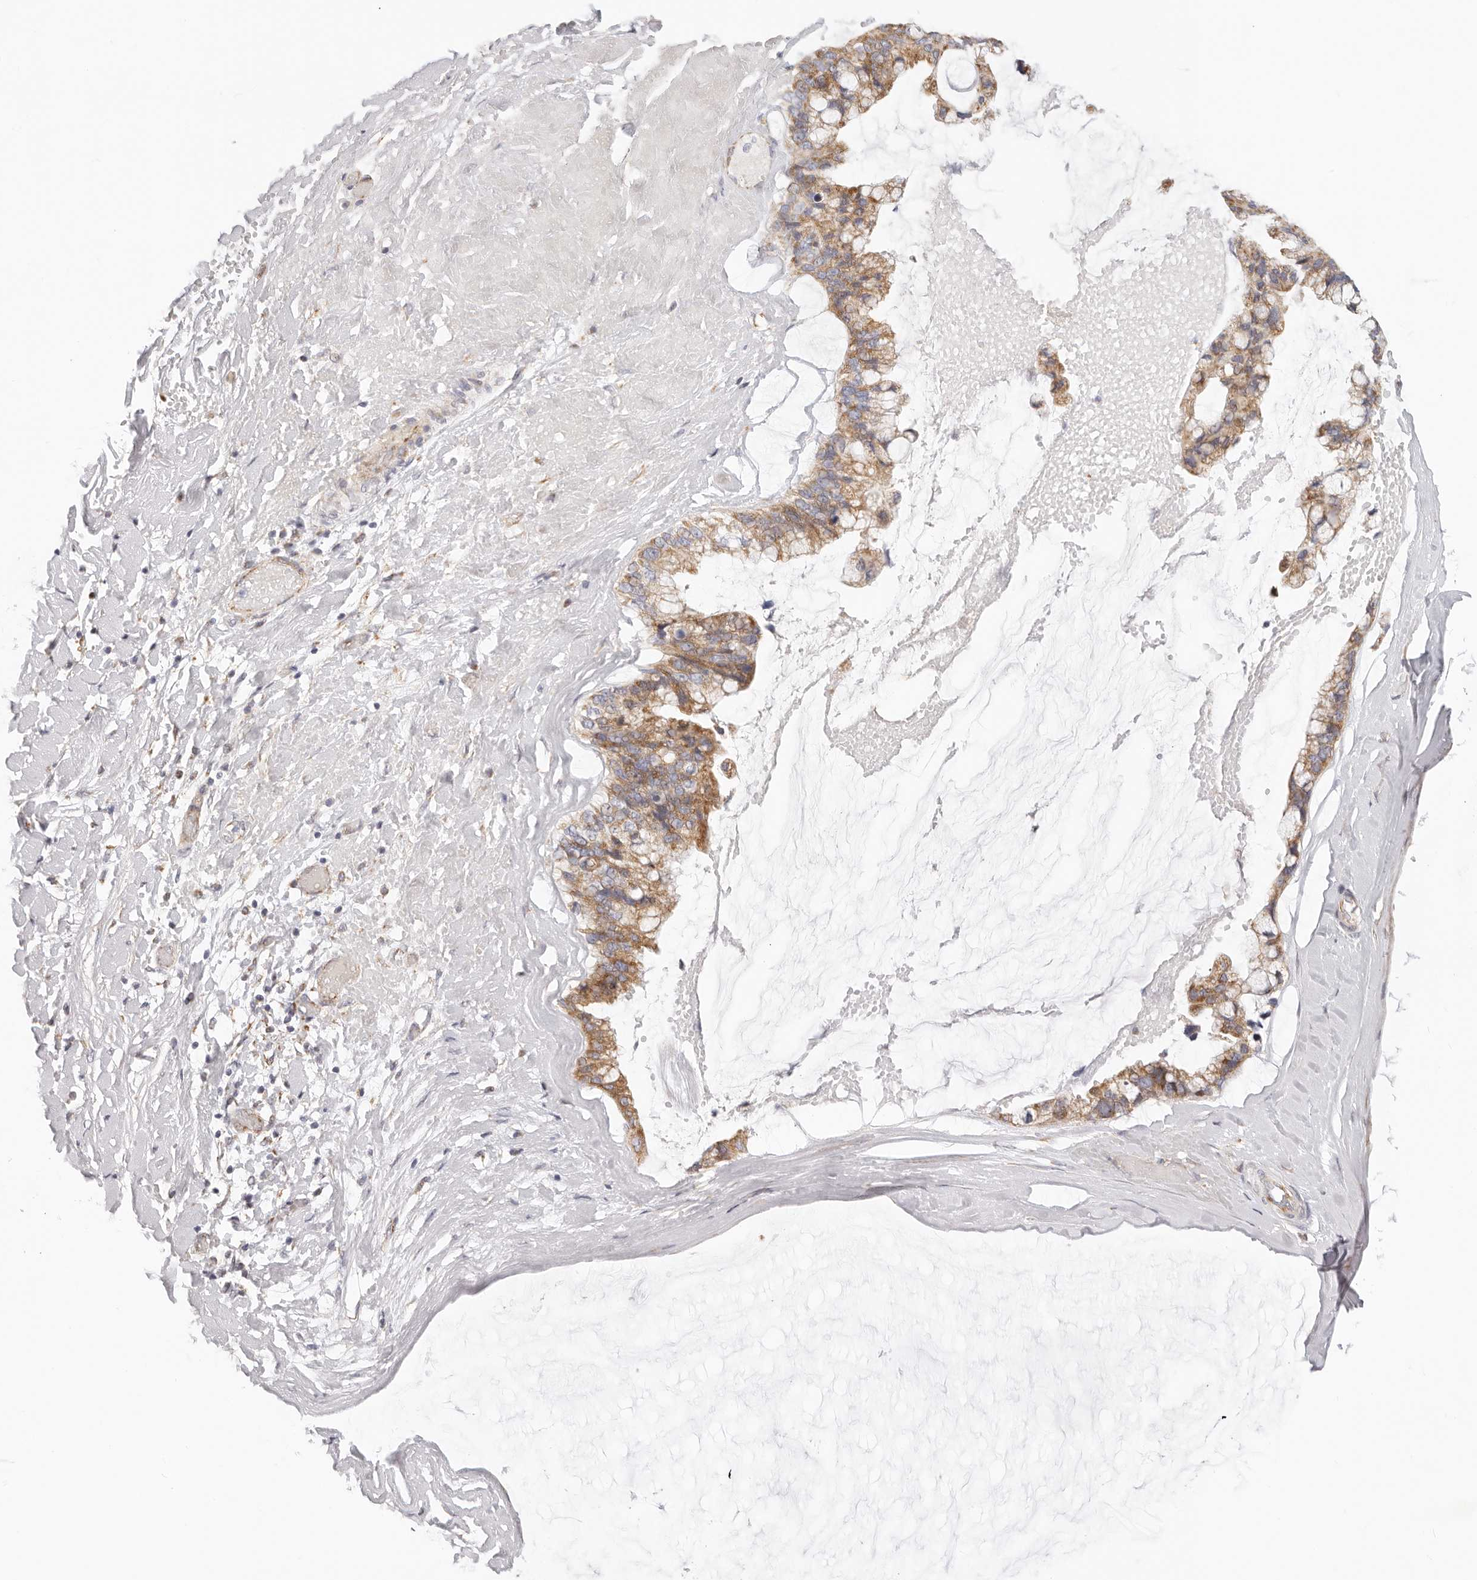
{"staining": {"intensity": "moderate", "quantity": ">75%", "location": "cytoplasmic/membranous"}, "tissue": "ovarian cancer", "cell_type": "Tumor cells", "image_type": "cancer", "snomed": [{"axis": "morphology", "description": "Cystadenocarcinoma, mucinous, NOS"}, {"axis": "topography", "description": "Ovary"}], "caption": "Immunohistochemistry (IHC) (DAB (3,3'-diaminobenzidine)) staining of human ovarian cancer (mucinous cystadenocarcinoma) exhibits moderate cytoplasmic/membranous protein positivity in approximately >75% of tumor cells. (DAB IHC, brown staining for protein, blue staining for nuclei).", "gene": "AFDN", "patient": {"sex": "female", "age": 39}}